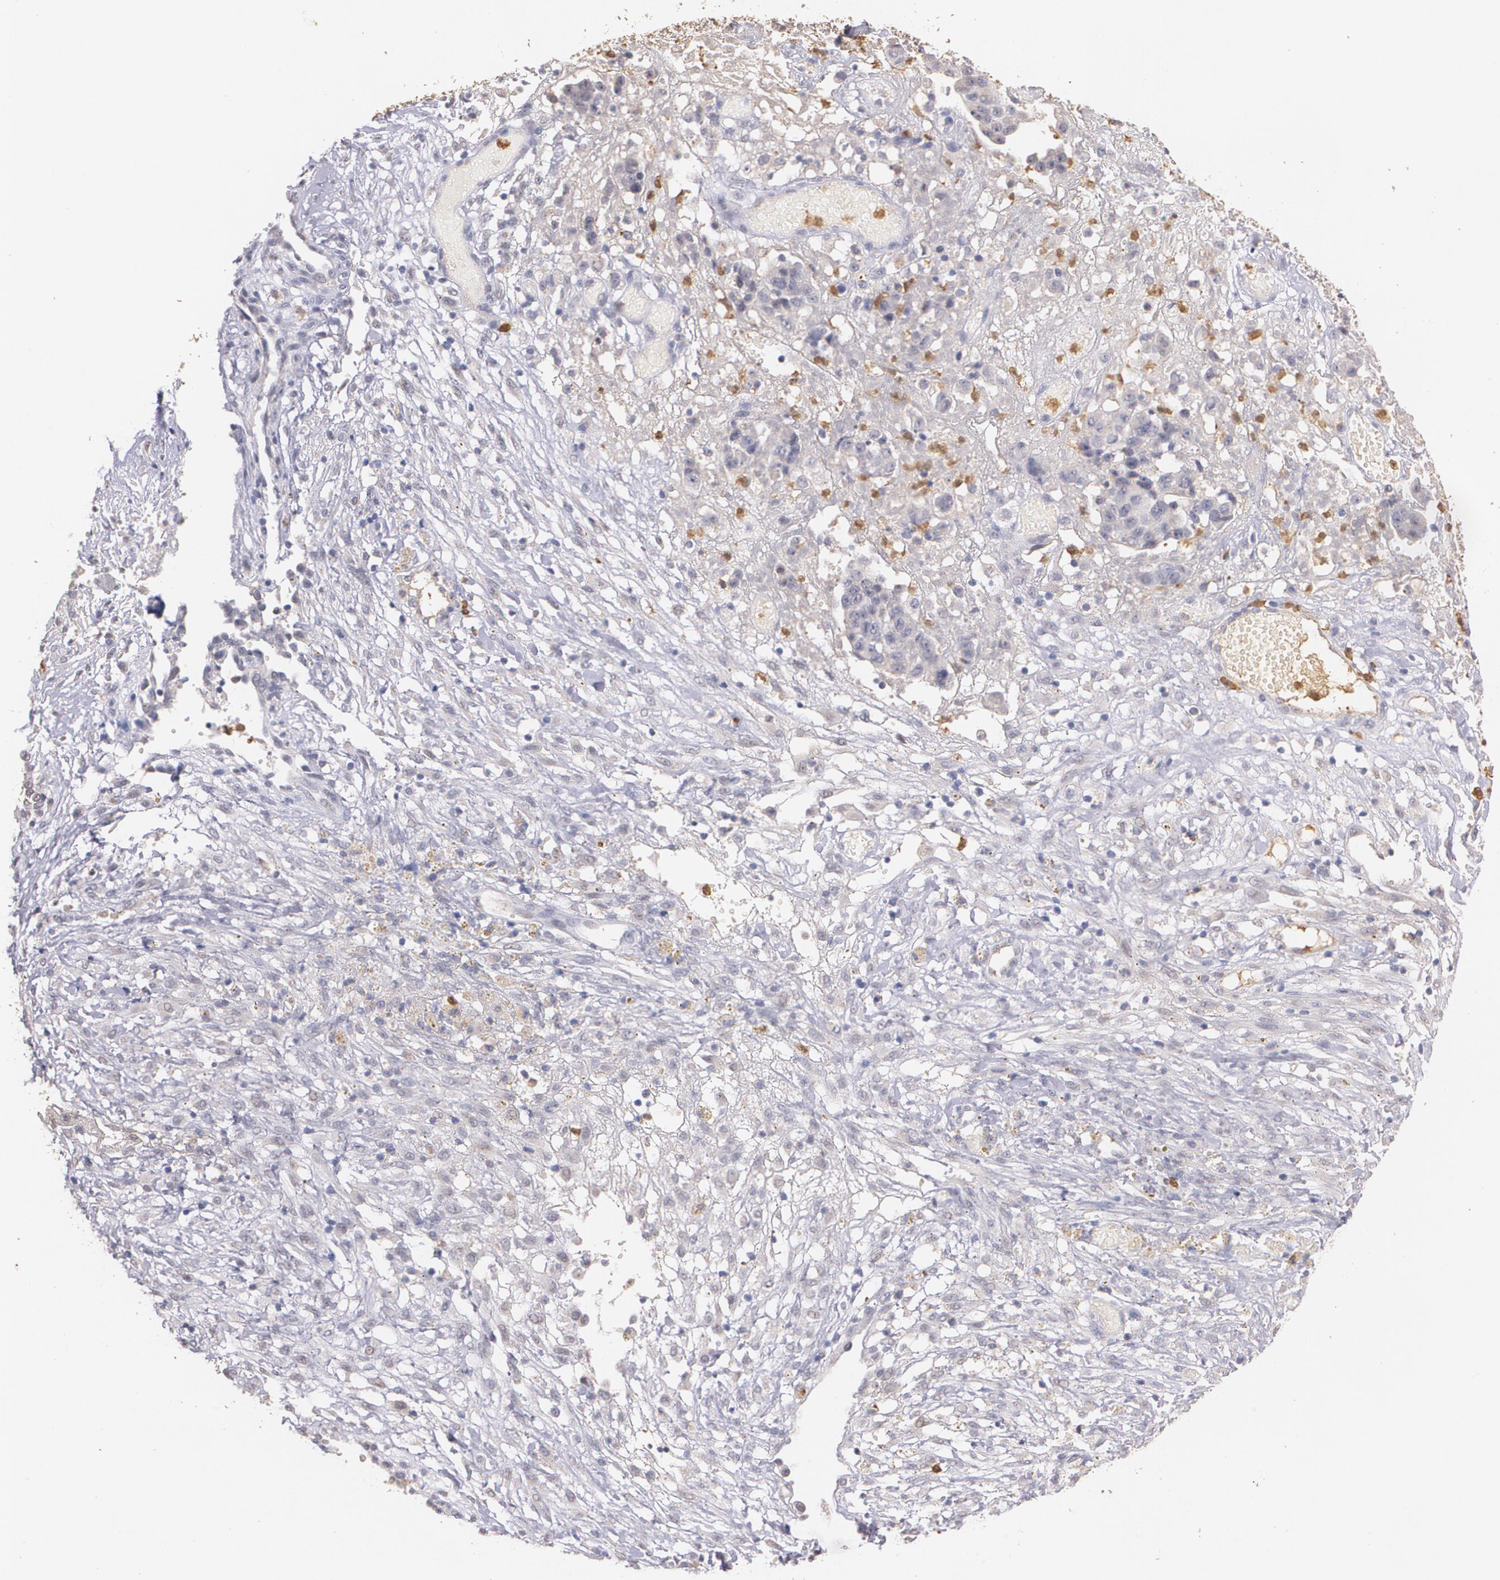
{"staining": {"intensity": "negative", "quantity": "none", "location": "none"}, "tissue": "ovarian cancer", "cell_type": "Tumor cells", "image_type": "cancer", "snomed": [{"axis": "morphology", "description": "Carcinoma, endometroid"}, {"axis": "topography", "description": "Ovary"}], "caption": "Photomicrograph shows no protein expression in tumor cells of ovarian endometroid carcinoma tissue. Brightfield microscopy of immunohistochemistry (IHC) stained with DAB (brown) and hematoxylin (blue), captured at high magnification.", "gene": "PTS", "patient": {"sex": "female", "age": 42}}